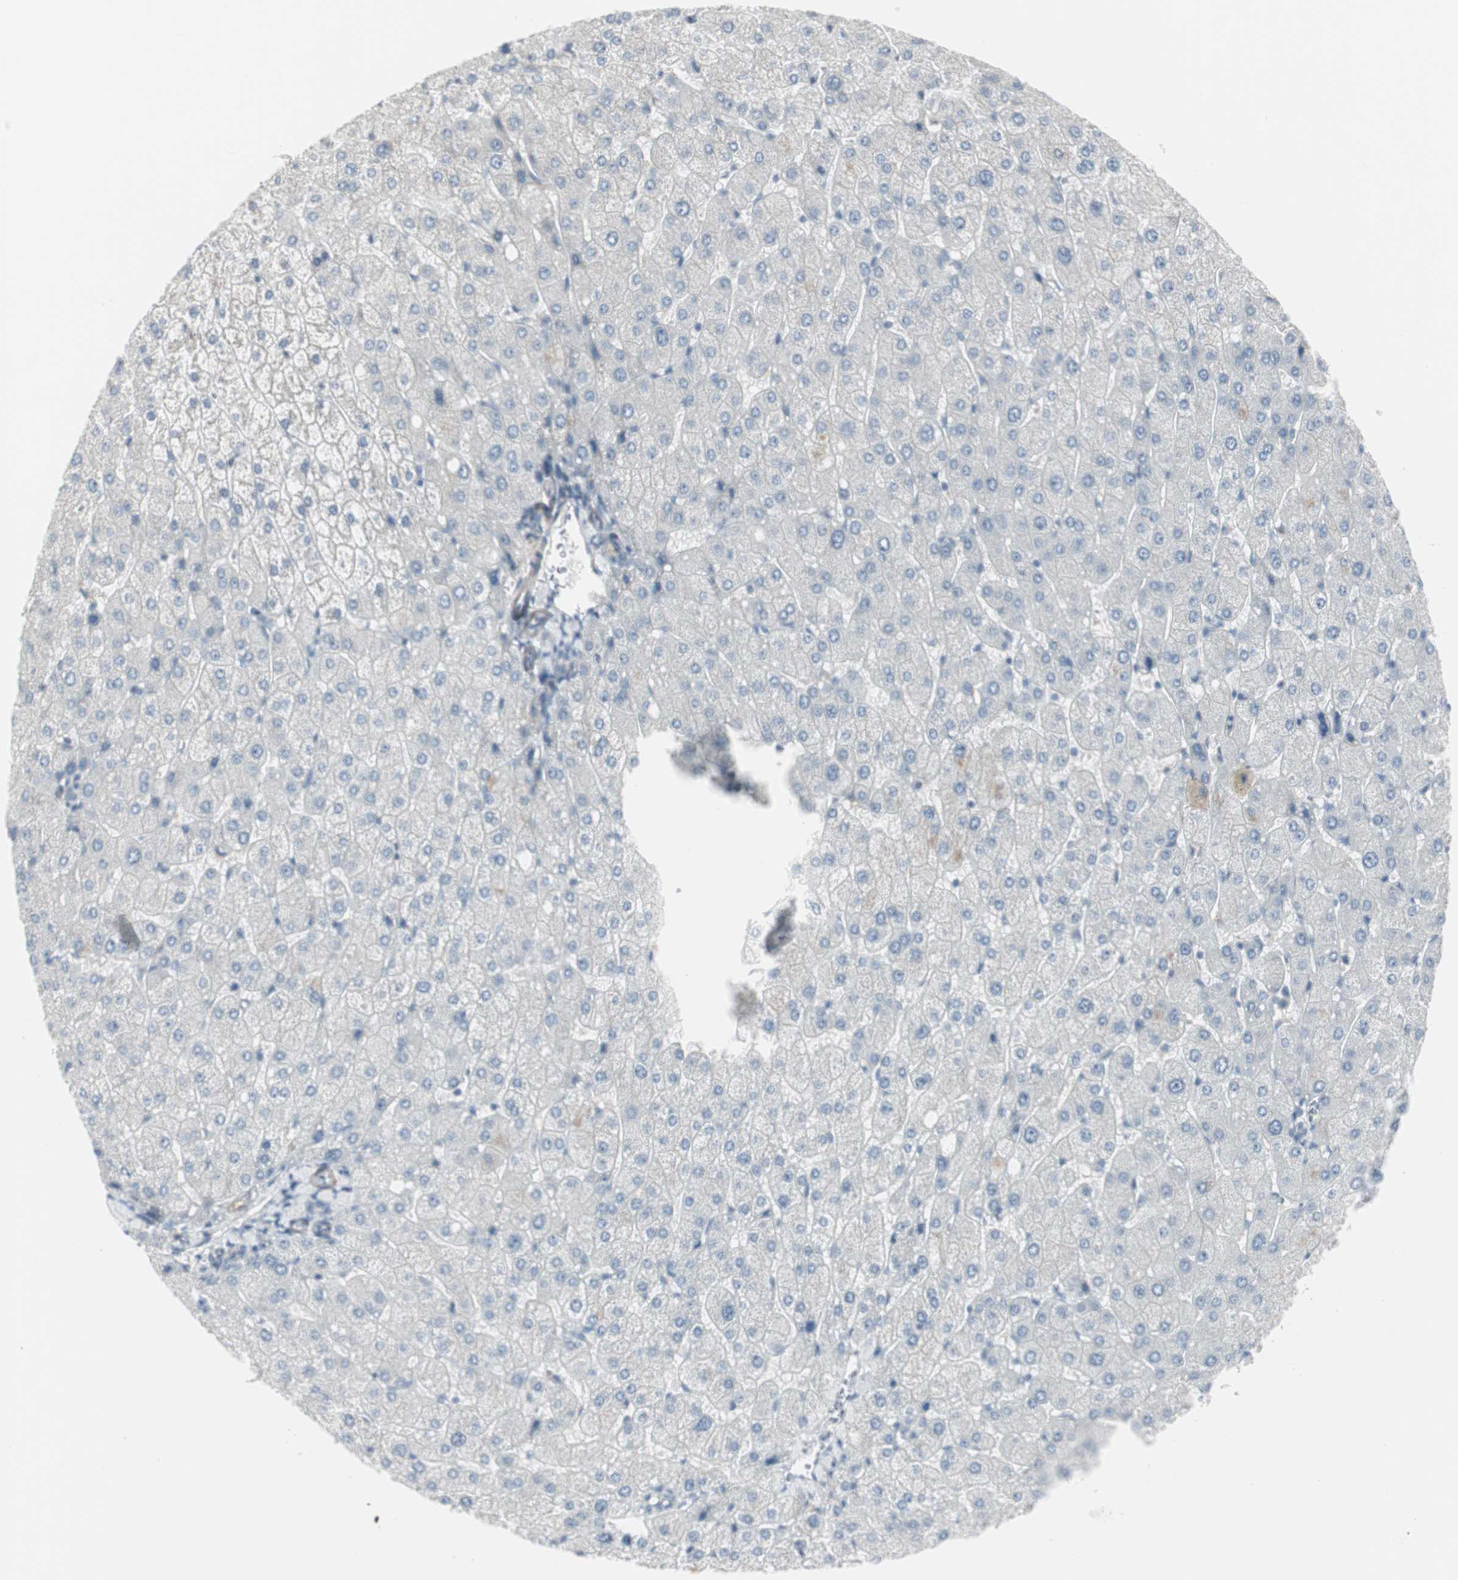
{"staining": {"intensity": "negative", "quantity": "none", "location": "none"}, "tissue": "liver", "cell_type": "Cholangiocytes", "image_type": "normal", "snomed": [{"axis": "morphology", "description": "Normal tissue, NOS"}, {"axis": "topography", "description": "Liver"}], "caption": "Cholangiocytes are negative for brown protein staining in normal liver. The staining was performed using DAB to visualize the protein expression in brown, while the nuclei were stained in blue with hematoxylin (Magnification: 20x).", "gene": "DMPK", "patient": {"sex": "male", "age": 55}}